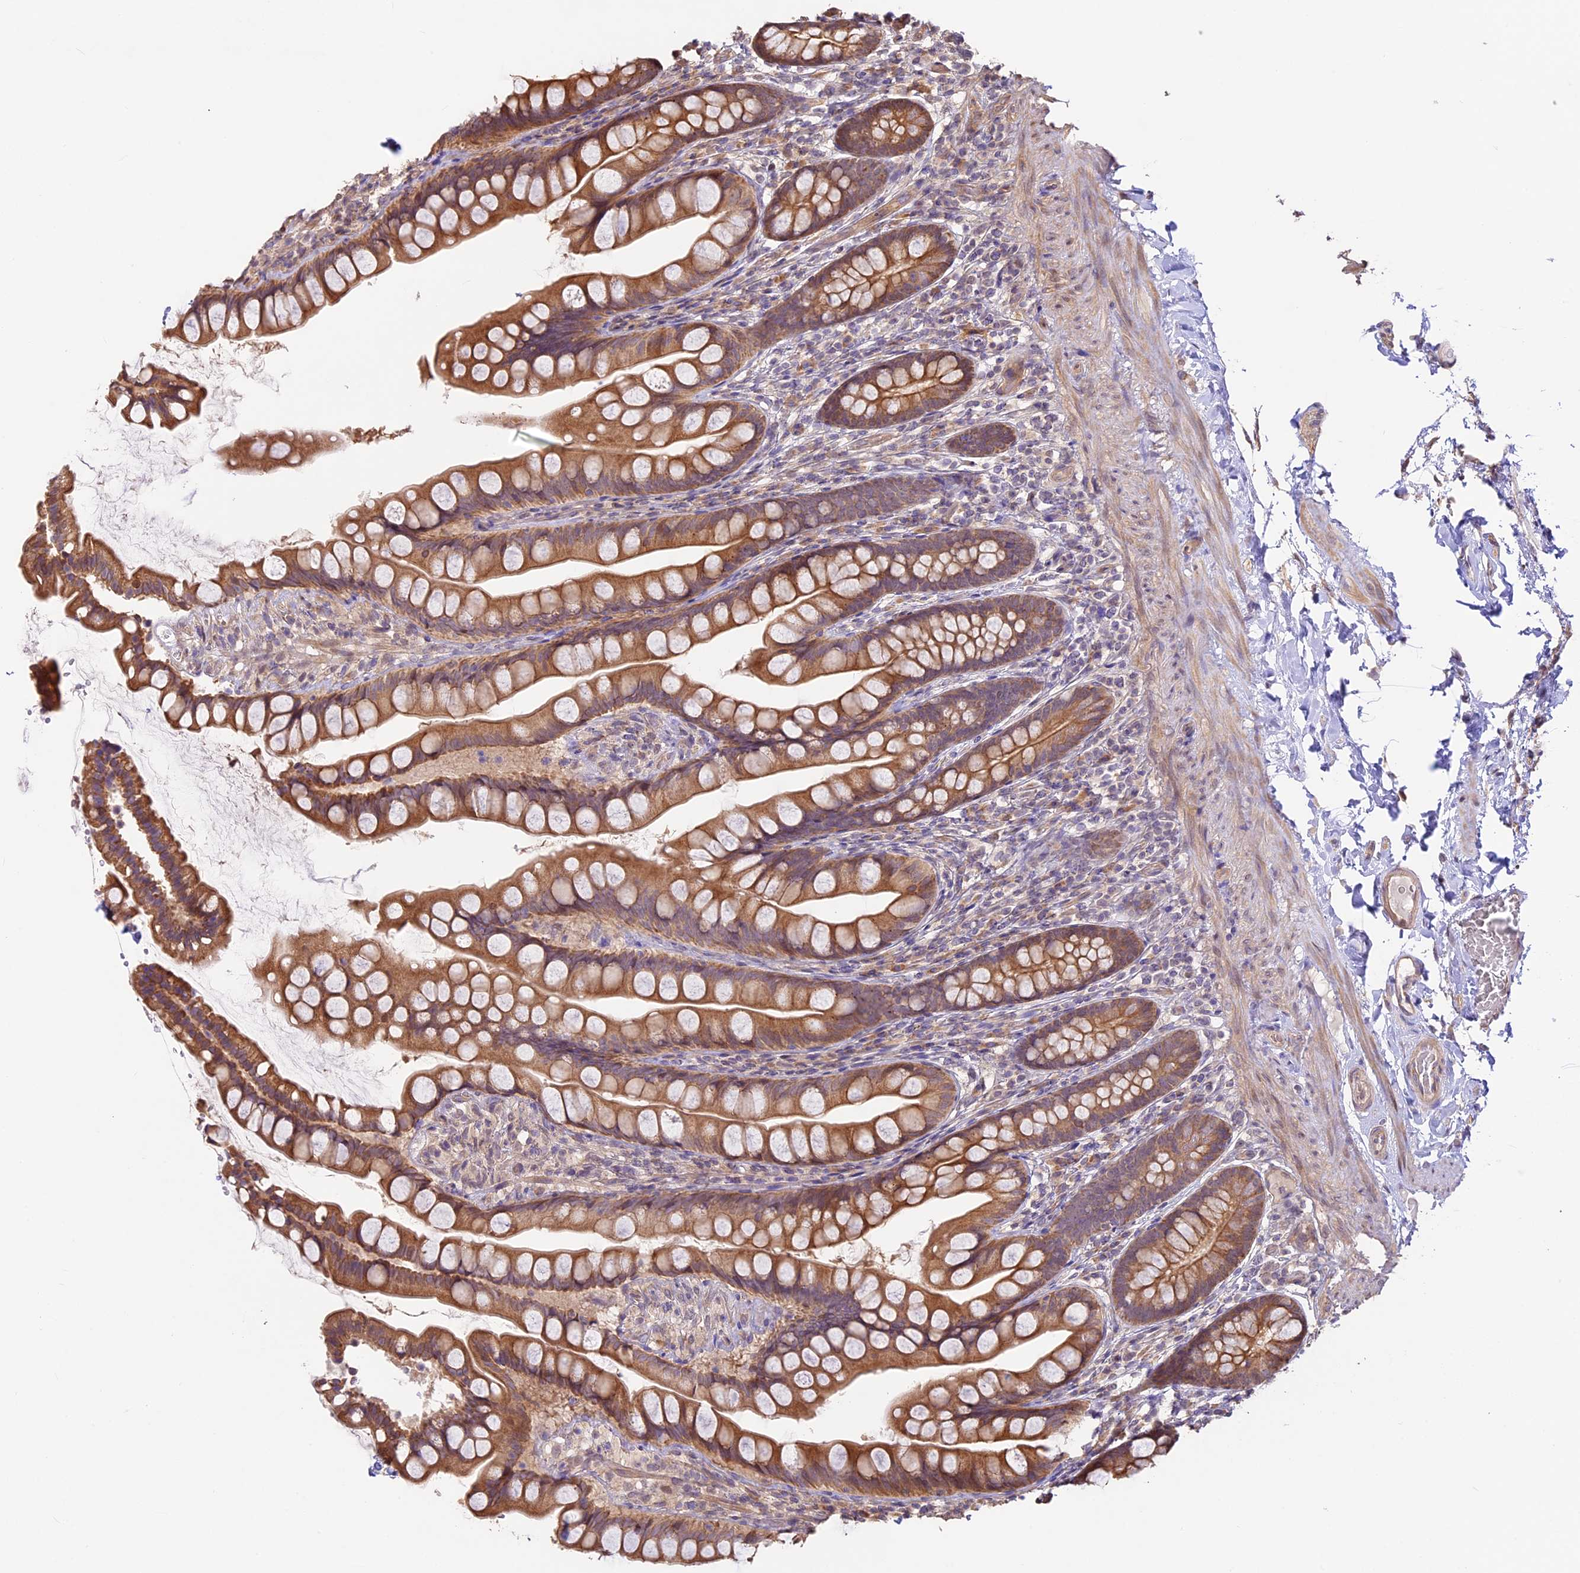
{"staining": {"intensity": "strong", "quantity": ">75%", "location": "cytoplasmic/membranous"}, "tissue": "small intestine", "cell_type": "Glandular cells", "image_type": "normal", "snomed": [{"axis": "morphology", "description": "Normal tissue, NOS"}, {"axis": "topography", "description": "Small intestine"}], "caption": "Brown immunohistochemical staining in normal small intestine shows strong cytoplasmic/membranous staining in approximately >75% of glandular cells. (DAB IHC with brightfield microscopy, high magnification).", "gene": "BCAS4", "patient": {"sex": "male", "age": 70}}